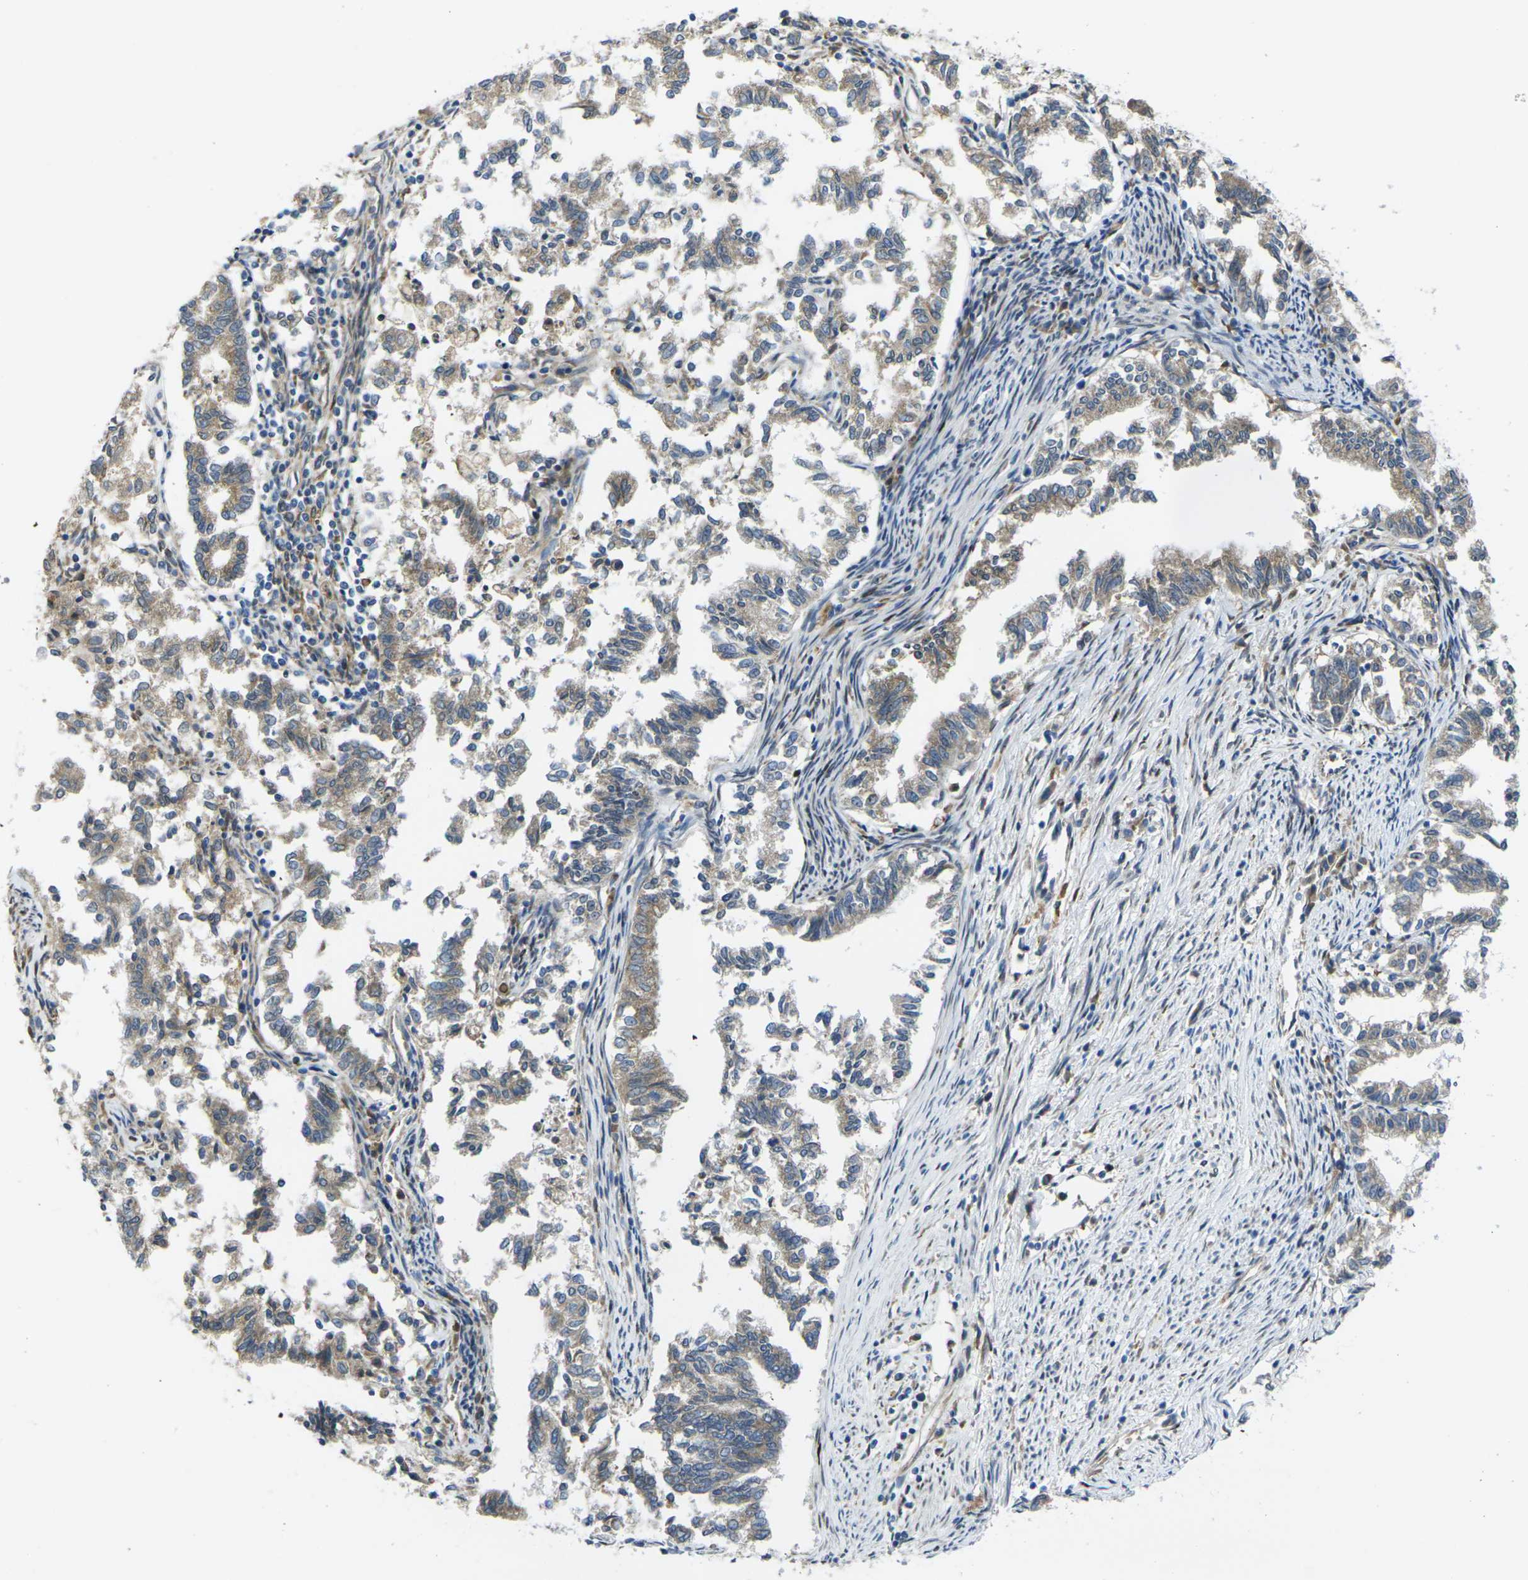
{"staining": {"intensity": "moderate", "quantity": ">75%", "location": "cytoplasmic/membranous"}, "tissue": "endometrial cancer", "cell_type": "Tumor cells", "image_type": "cancer", "snomed": [{"axis": "morphology", "description": "Necrosis, NOS"}, {"axis": "morphology", "description": "Adenocarcinoma, NOS"}, {"axis": "topography", "description": "Endometrium"}], "caption": "Human endometrial cancer stained for a protein (brown) exhibits moderate cytoplasmic/membranous positive expression in about >75% of tumor cells.", "gene": "FZD1", "patient": {"sex": "female", "age": 79}}